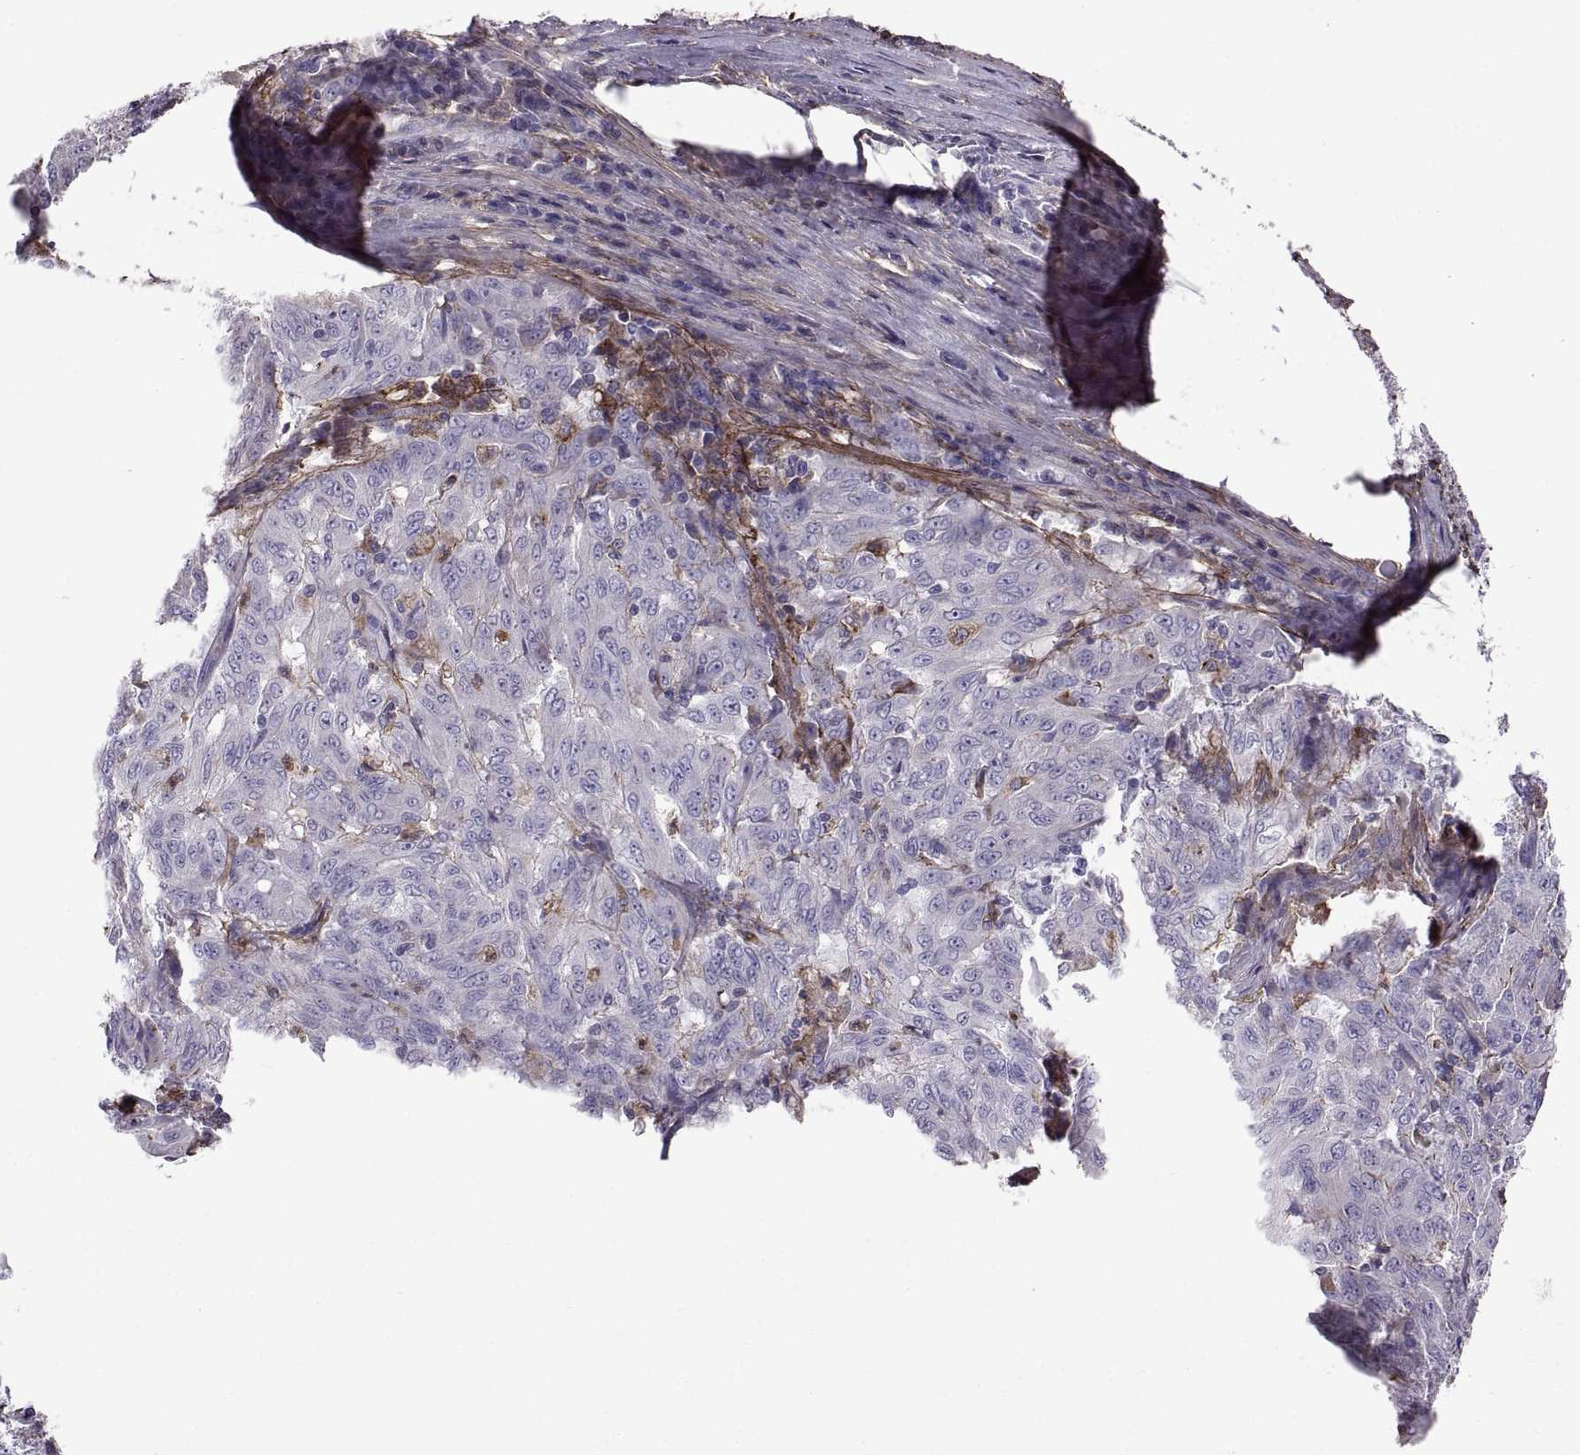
{"staining": {"intensity": "negative", "quantity": "none", "location": "none"}, "tissue": "pancreatic cancer", "cell_type": "Tumor cells", "image_type": "cancer", "snomed": [{"axis": "morphology", "description": "Adenocarcinoma, NOS"}, {"axis": "topography", "description": "Pancreas"}], "caption": "This is an immunohistochemistry (IHC) histopathology image of human adenocarcinoma (pancreatic). There is no expression in tumor cells.", "gene": "EMILIN2", "patient": {"sex": "male", "age": 63}}